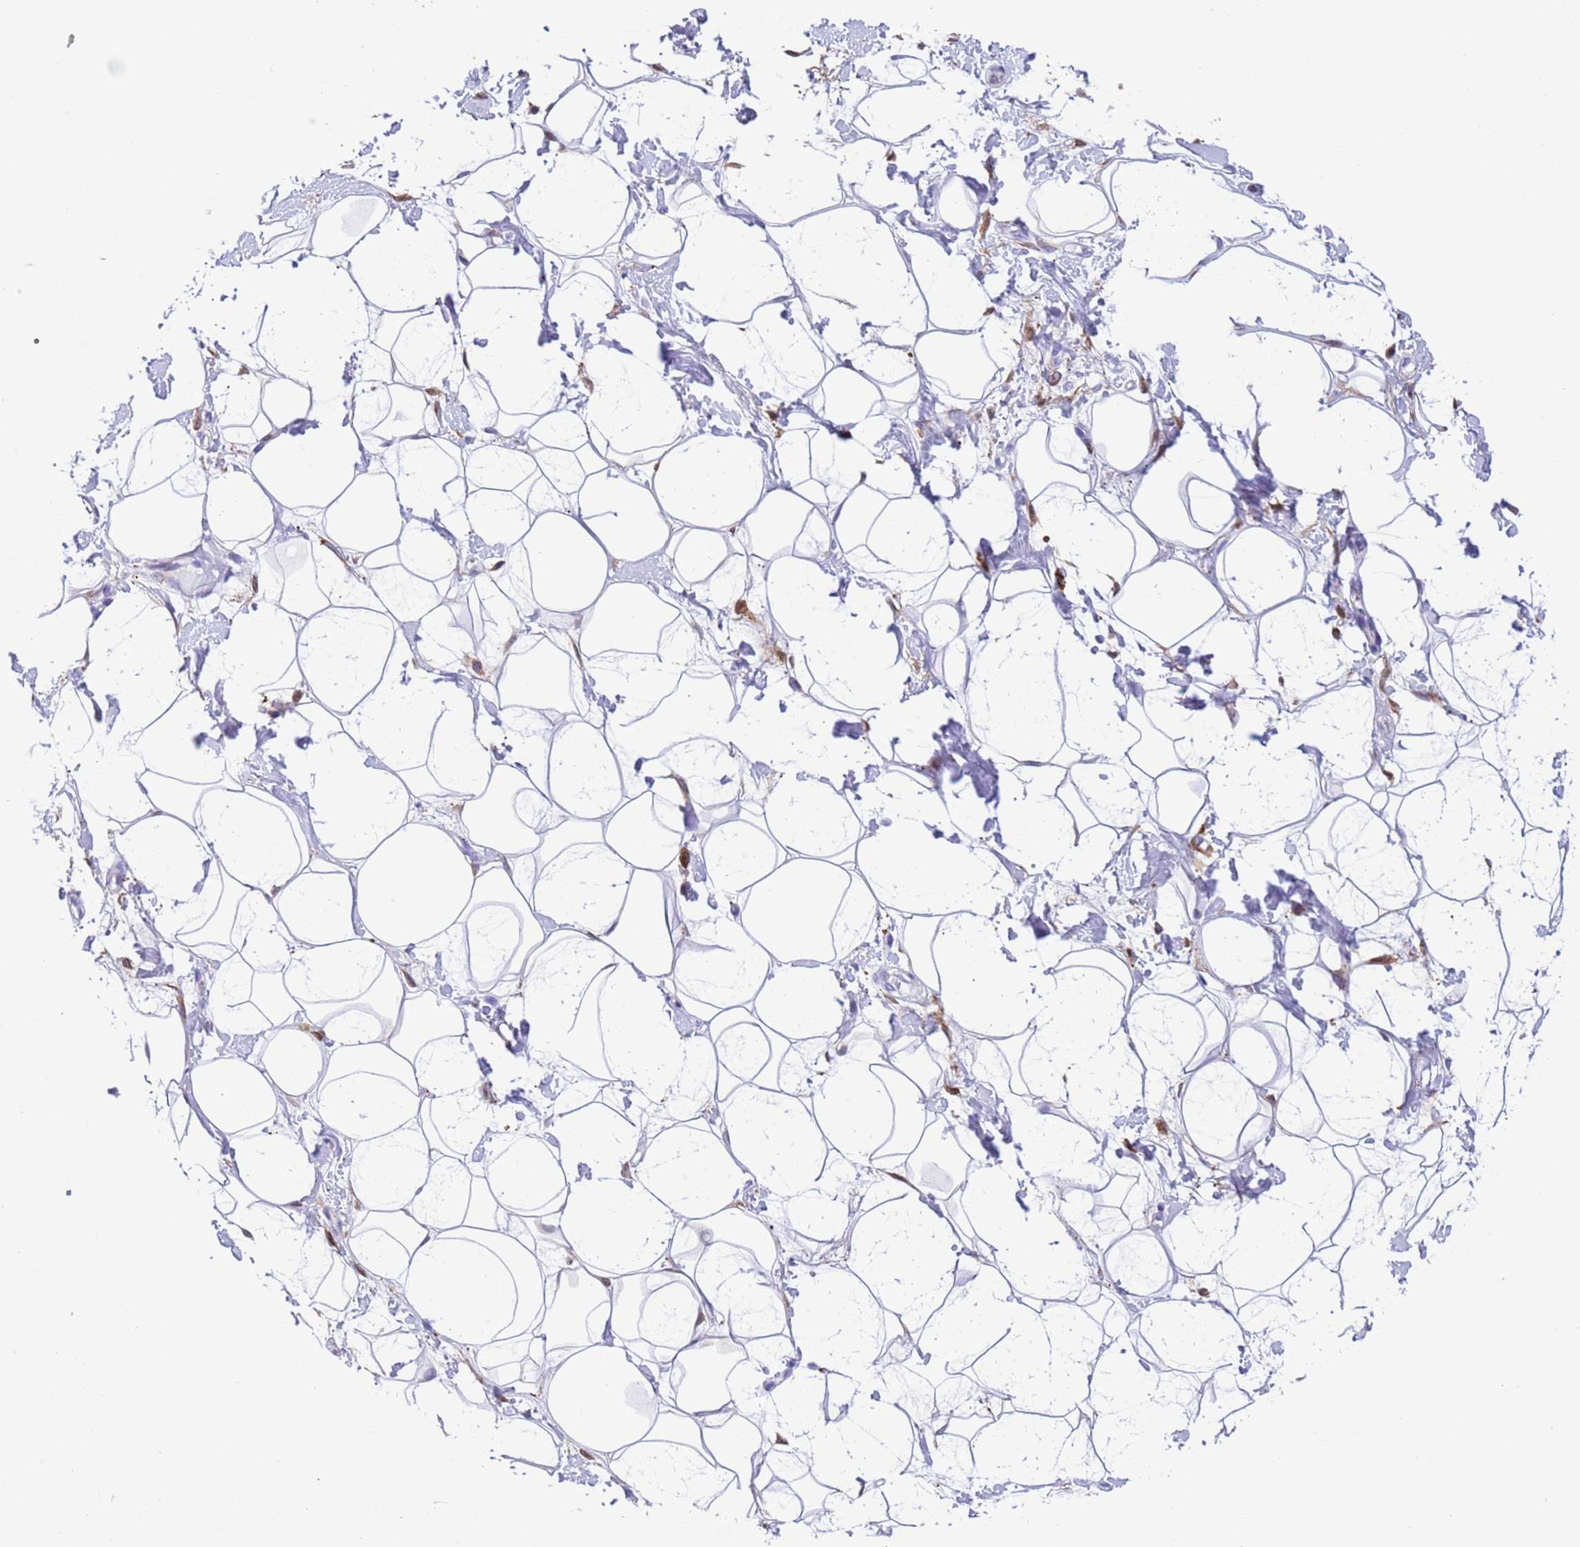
{"staining": {"intensity": "moderate", "quantity": "<25%", "location": "cytoplasmic/membranous"}, "tissue": "adipose tissue", "cell_type": "Adipocytes", "image_type": "normal", "snomed": [{"axis": "morphology", "description": "Normal tissue, NOS"}, {"axis": "topography", "description": "Breast"}], "caption": "Protein analysis of normal adipose tissue reveals moderate cytoplasmic/membranous positivity in approximately <25% of adipocytes. (IHC, brightfield microscopy, high magnification).", "gene": "C6orf47", "patient": {"sex": "female", "age": 26}}